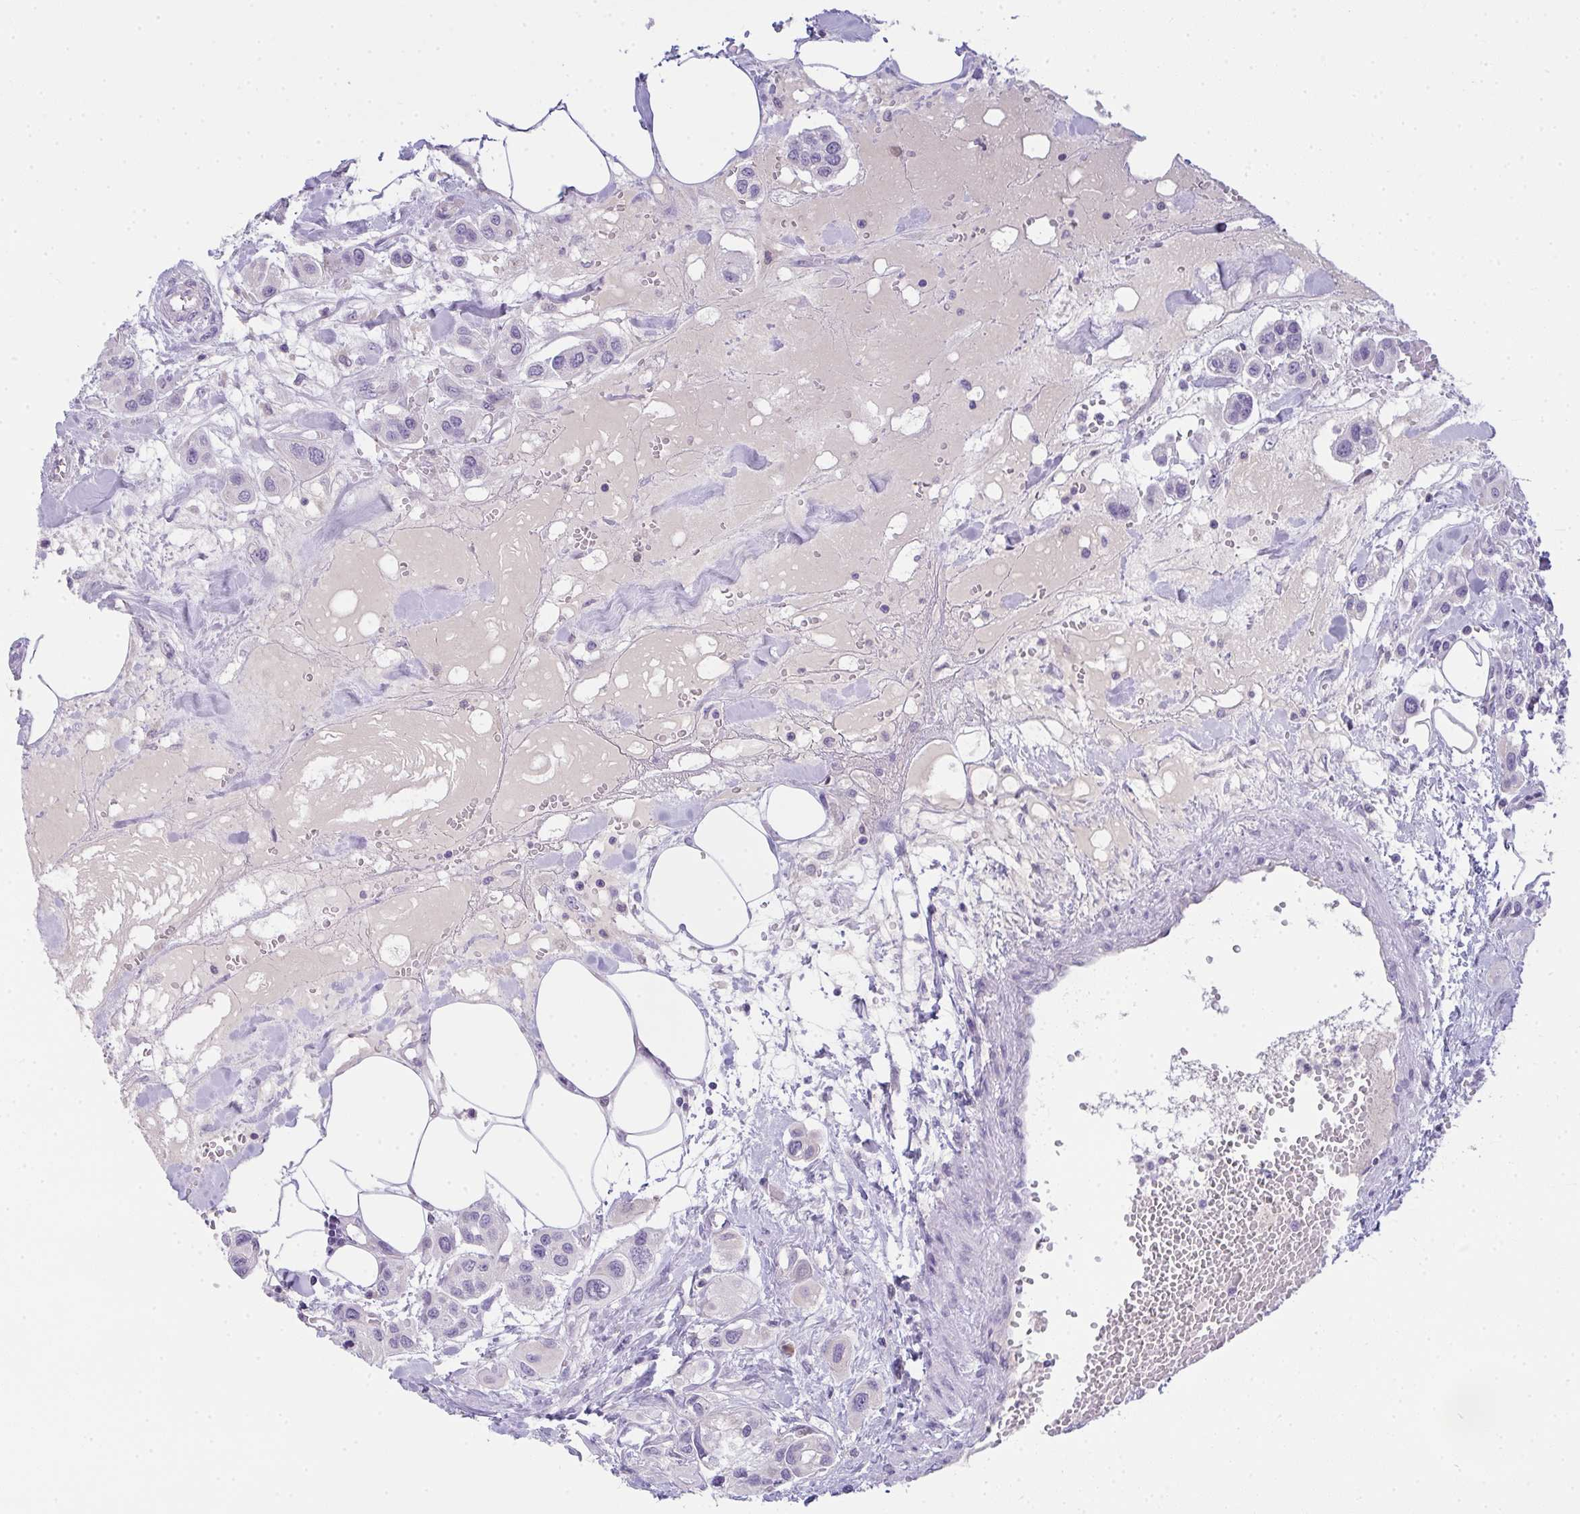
{"staining": {"intensity": "negative", "quantity": "none", "location": "none"}, "tissue": "urothelial cancer", "cell_type": "Tumor cells", "image_type": "cancer", "snomed": [{"axis": "morphology", "description": "Urothelial carcinoma, High grade"}, {"axis": "topography", "description": "Urinary bladder"}], "caption": "High power microscopy micrograph of an immunohistochemistry photomicrograph of urothelial cancer, revealing no significant expression in tumor cells.", "gene": "COX7B", "patient": {"sex": "male", "age": 67}}